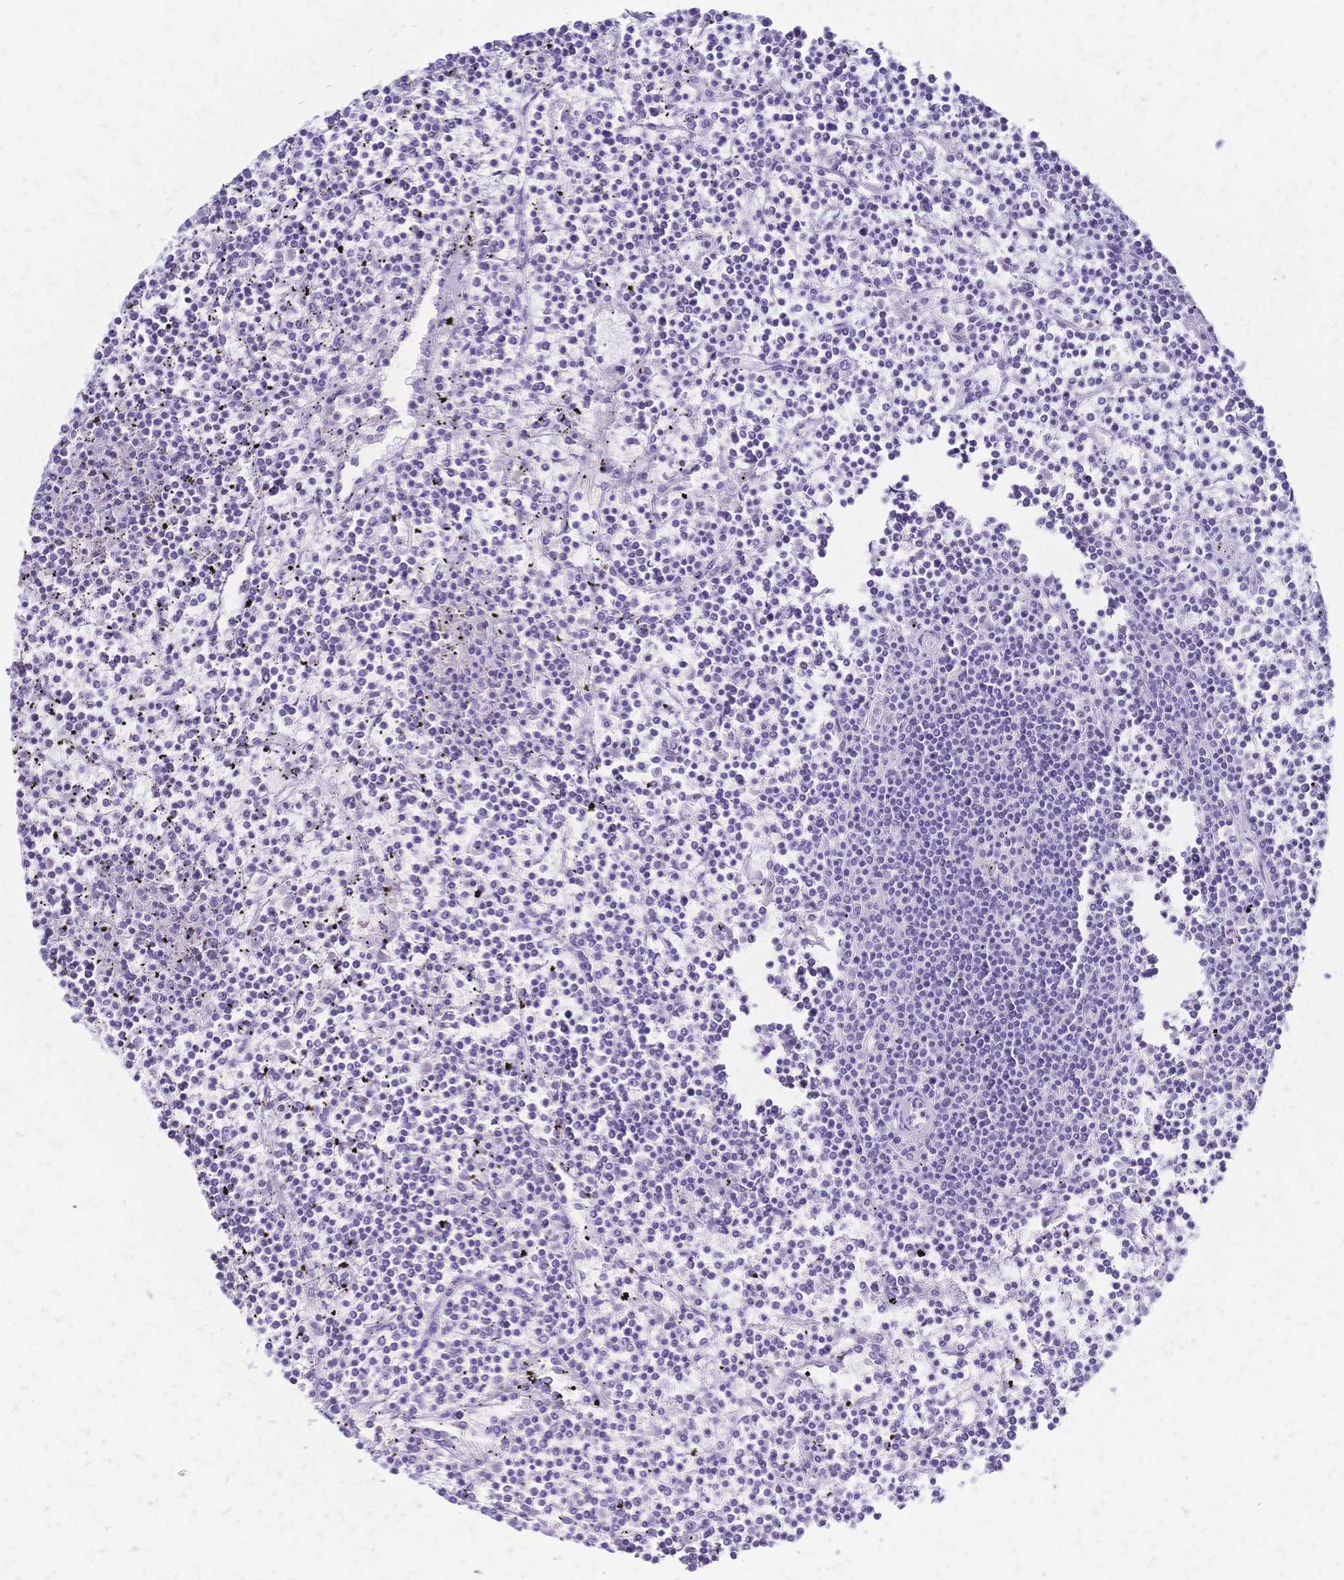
{"staining": {"intensity": "negative", "quantity": "none", "location": "none"}, "tissue": "lymphoma", "cell_type": "Tumor cells", "image_type": "cancer", "snomed": [{"axis": "morphology", "description": "Malignant lymphoma, non-Hodgkin's type, Low grade"}, {"axis": "topography", "description": "Spleen"}], "caption": "IHC histopathology image of human lymphoma stained for a protein (brown), which displays no expression in tumor cells. Brightfield microscopy of immunohistochemistry stained with DAB (brown) and hematoxylin (blue), captured at high magnification.", "gene": "FA2H", "patient": {"sex": "female", "age": 19}}